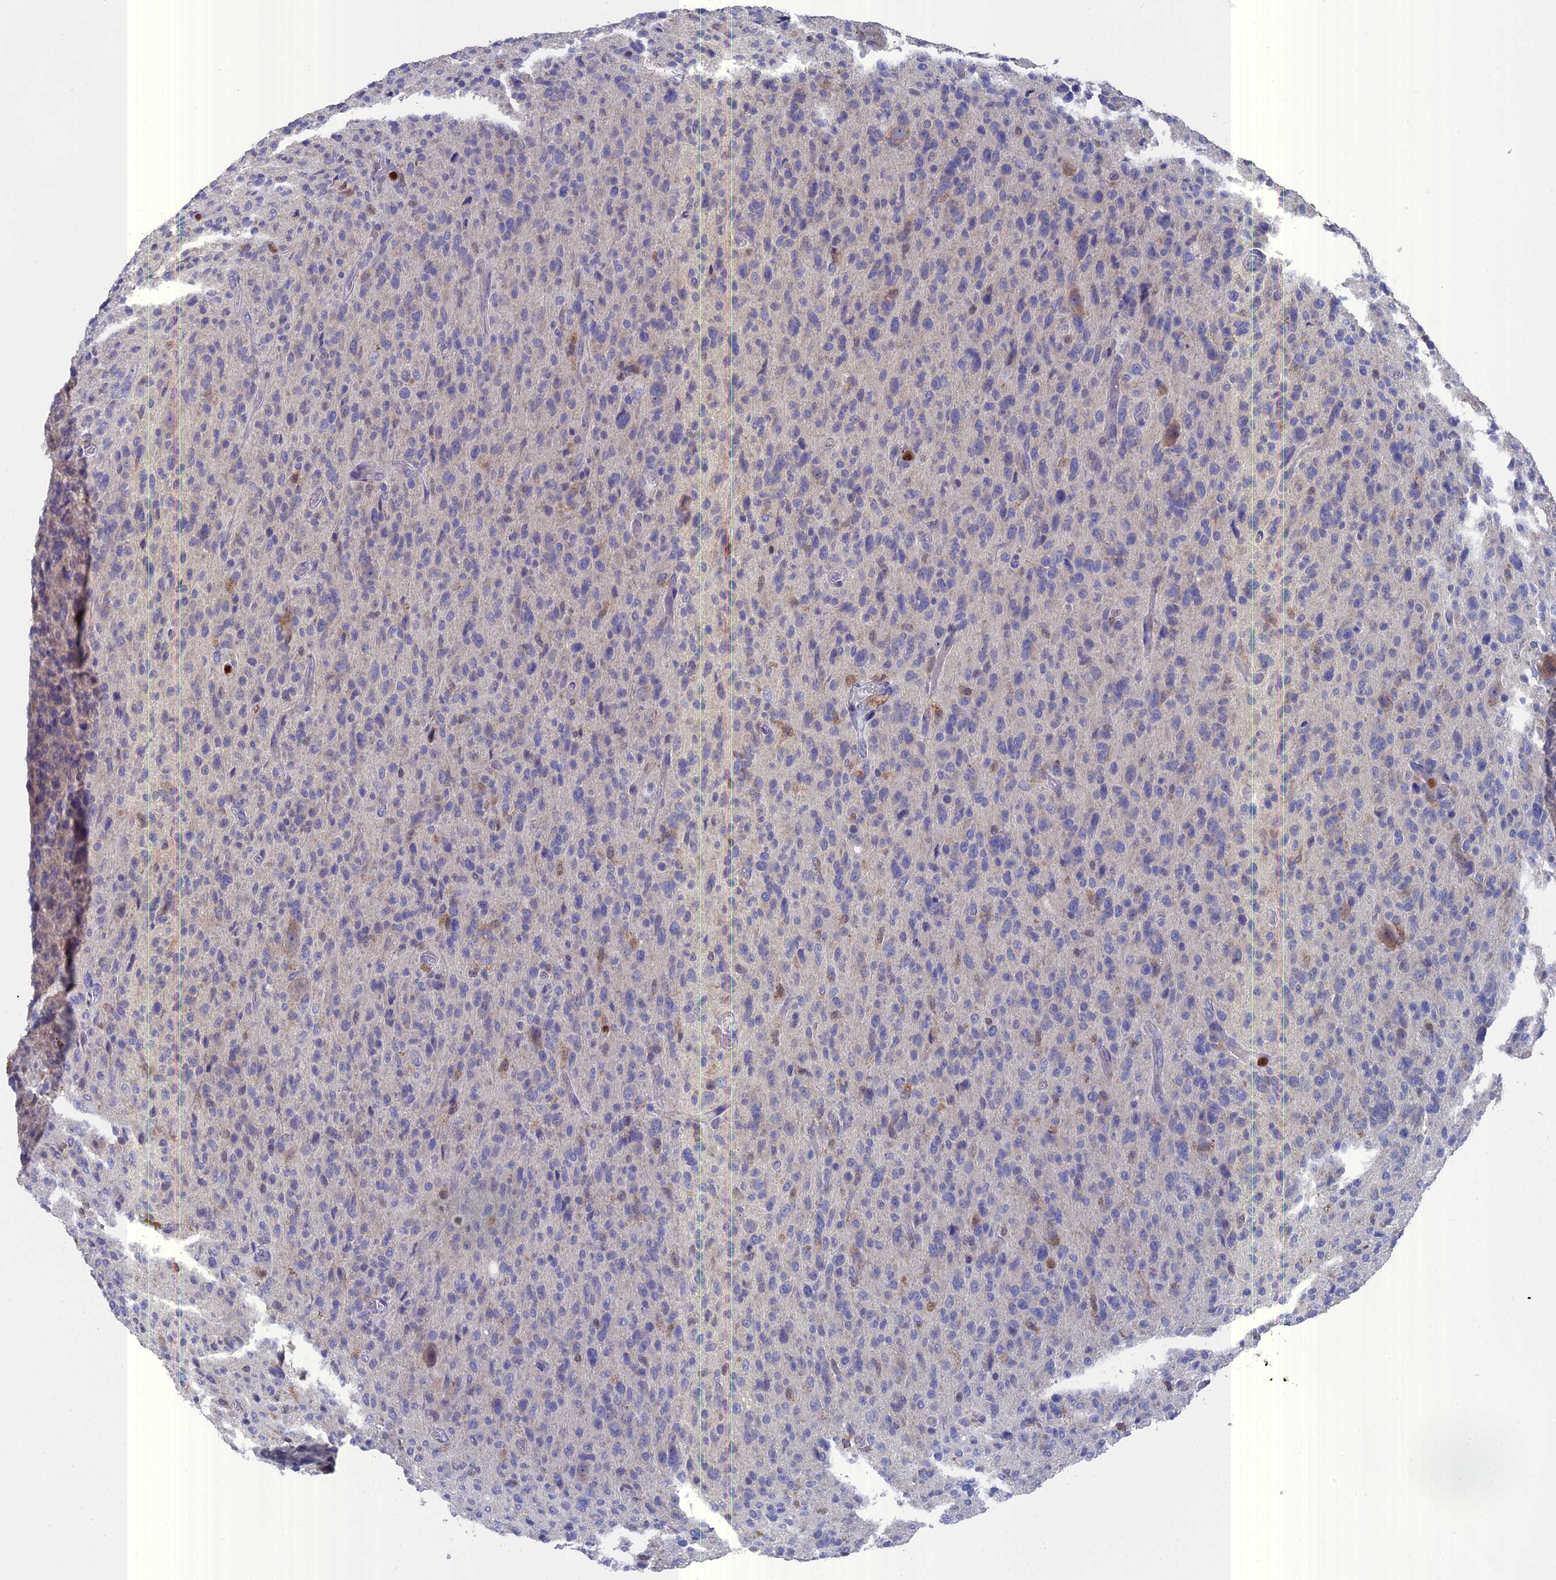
{"staining": {"intensity": "negative", "quantity": "none", "location": "none"}, "tissue": "glioma", "cell_type": "Tumor cells", "image_type": "cancer", "snomed": [{"axis": "morphology", "description": "Glioma, malignant, High grade"}, {"axis": "topography", "description": "Brain"}], "caption": "Immunohistochemistry micrograph of neoplastic tissue: glioma stained with DAB (3,3'-diaminobenzidine) exhibits no significant protein staining in tumor cells.", "gene": "NCF4", "patient": {"sex": "female", "age": 57}}